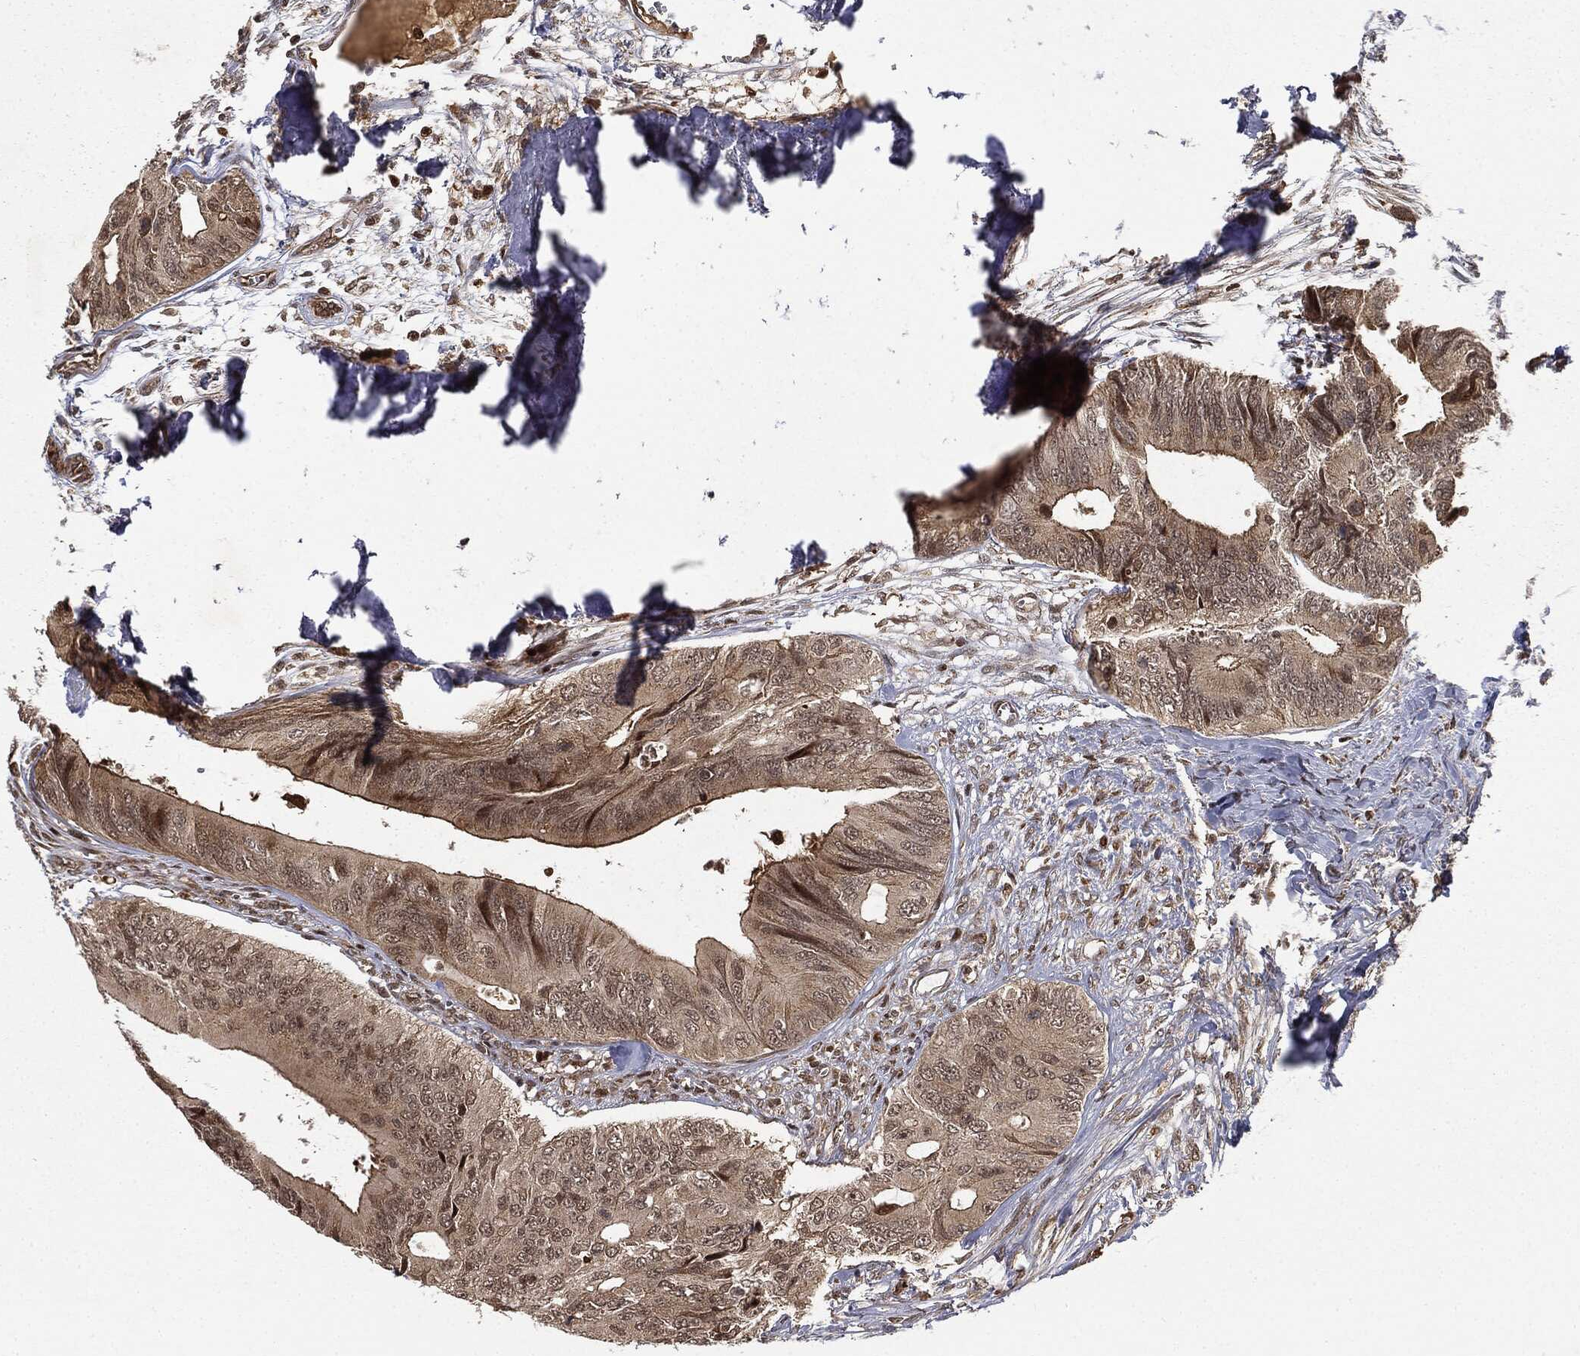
{"staining": {"intensity": "moderate", "quantity": ">75%", "location": "cytoplasmic/membranous"}, "tissue": "colorectal cancer", "cell_type": "Tumor cells", "image_type": "cancer", "snomed": [{"axis": "morphology", "description": "Normal tissue, NOS"}, {"axis": "morphology", "description": "Adenocarcinoma, NOS"}, {"axis": "topography", "description": "Colon"}], "caption": "Immunohistochemical staining of colorectal adenocarcinoma shows moderate cytoplasmic/membranous protein staining in about >75% of tumor cells. Immunohistochemistry (ihc) stains the protein in brown and the nuclei are stained blue.", "gene": "ZNHIT6", "patient": {"sex": "male", "age": 65}}